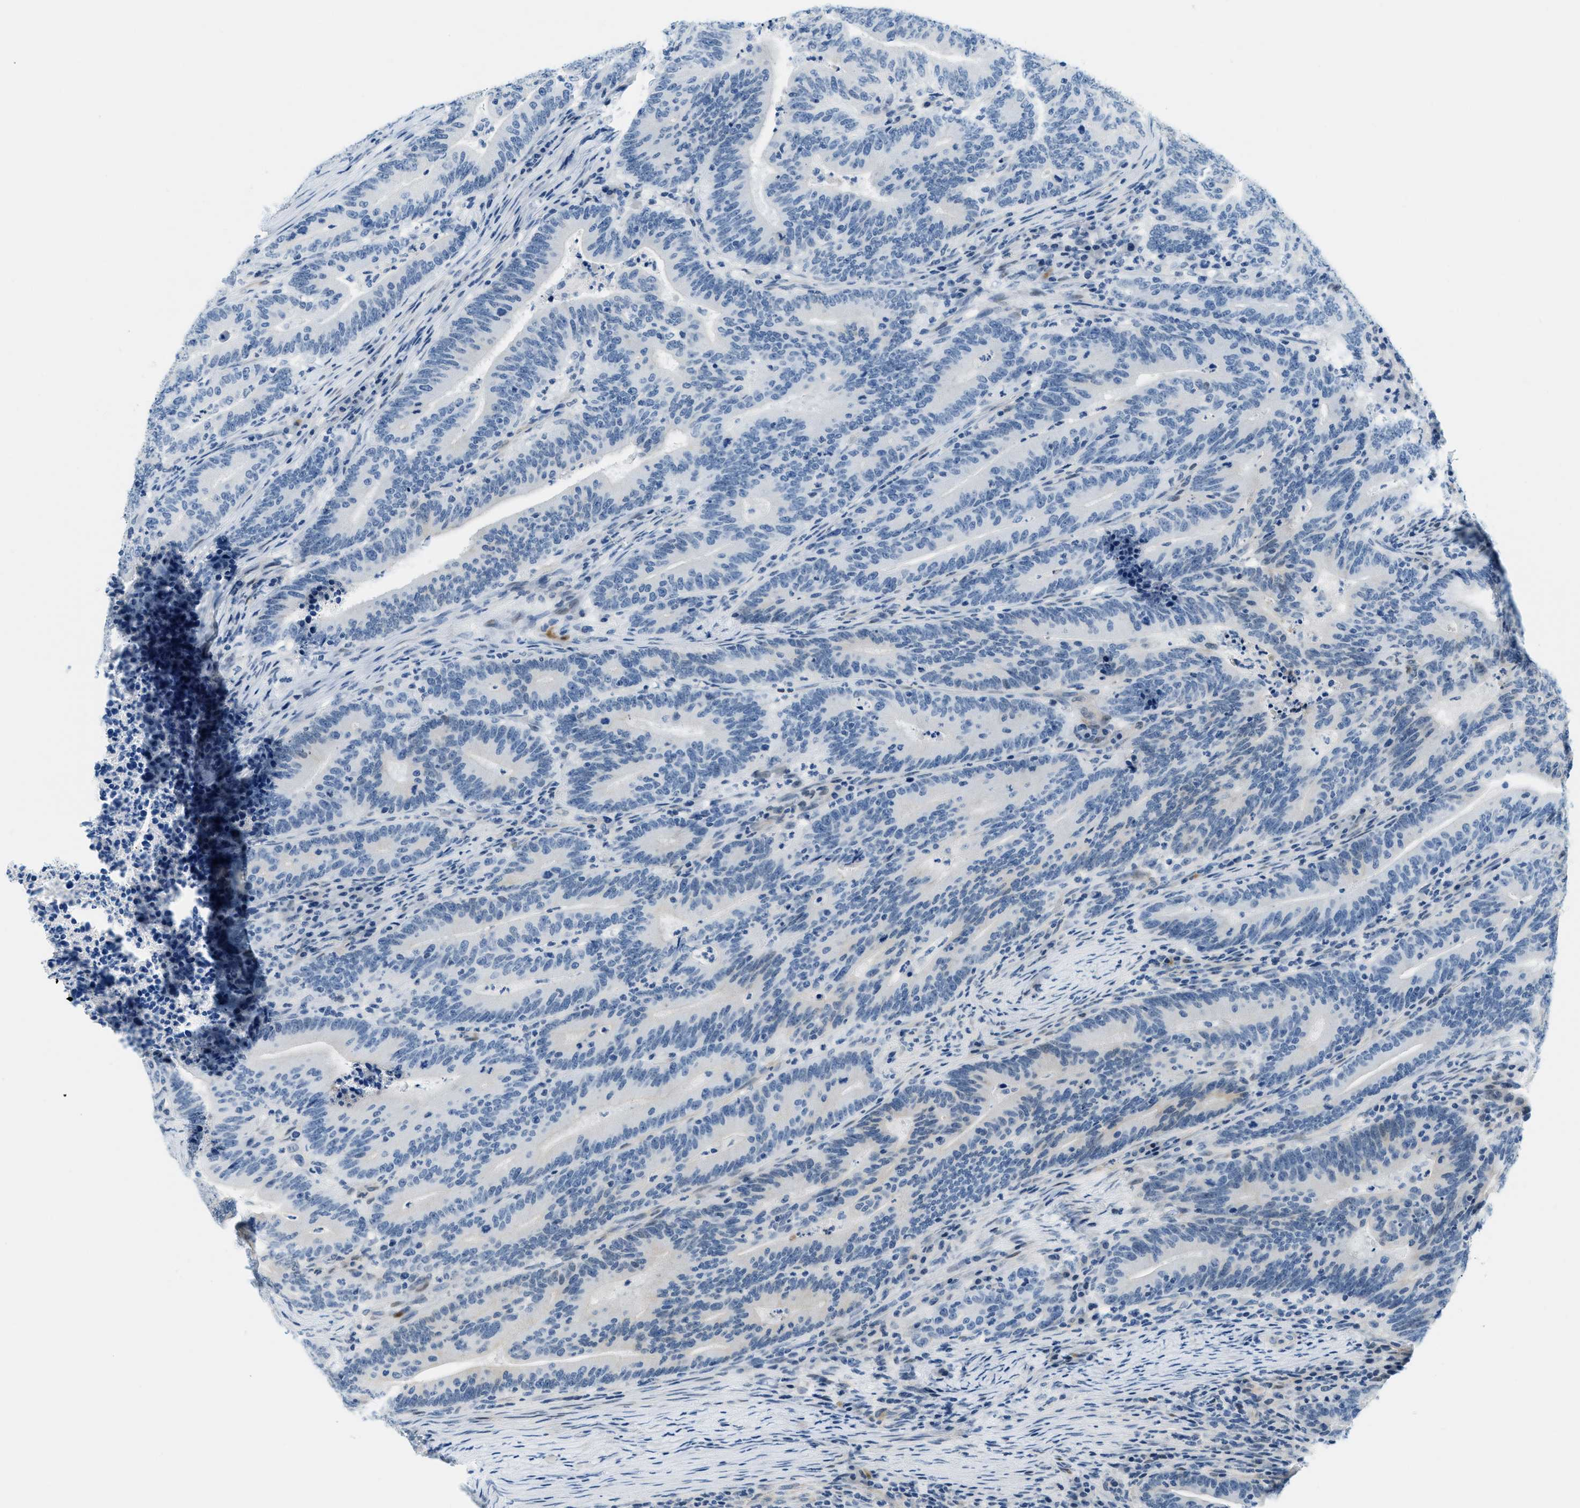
{"staining": {"intensity": "weak", "quantity": "<25%", "location": "cytoplasmic/membranous"}, "tissue": "colorectal cancer", "cell_type": "Tumor cells", "image_type": "cancer", "snomed": [{"axis": "morphology", "description": "Adenocarcinoma, NOS"}, {"axis": "topography", "description": "Colon"}], "caption": "Immunohistochemistry (IHC) image of human colorectal cancer stained for a protein (brown), which reveals no staining in tumor cells.", "gene": "CYP4X1", "patient": {"sex": "female", "age": 66}}